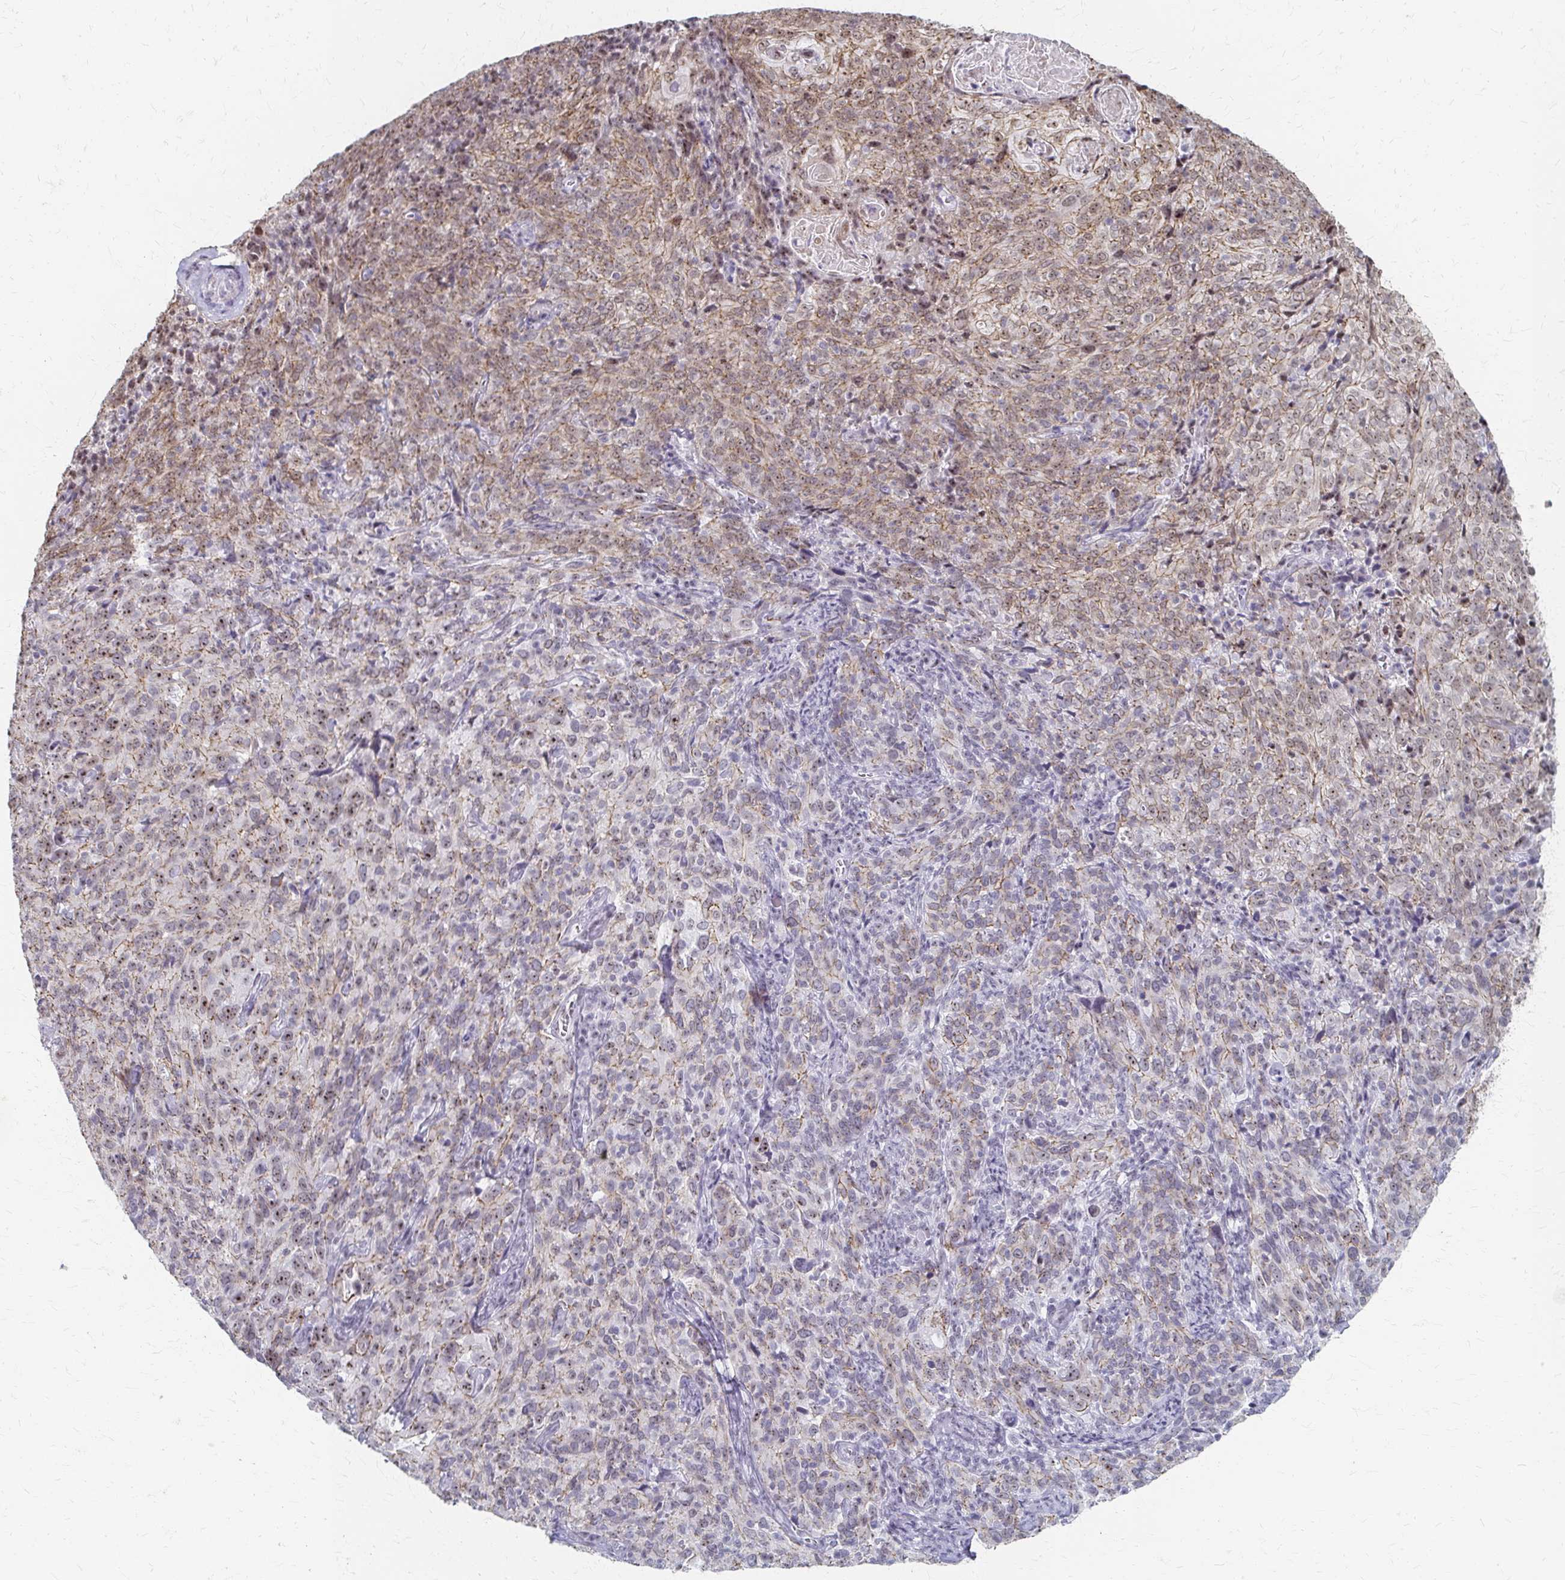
{"staining": {"intensity": "moderate", "quantity": "25%-75%", "location": "cytoplasmic/membranous,nuclear"}, "tissue": "cervical cancer", "cell_type": "Tumor cells", "image_type": "cancer", "snomed": [{"axis": "morphology", "description": "Squamous cell carcinoma, NOS"}, {"axis": "topography", "description": "Cervix"}], "caption": "Squamous cell carcinoma (cervical) tissue reveals moderate cytoplasmic/membranous and nuclear staining in approximately 25%-75% of tumor cells", "gene": "PES1", "patient": {"sex": "female", "age": 51}}